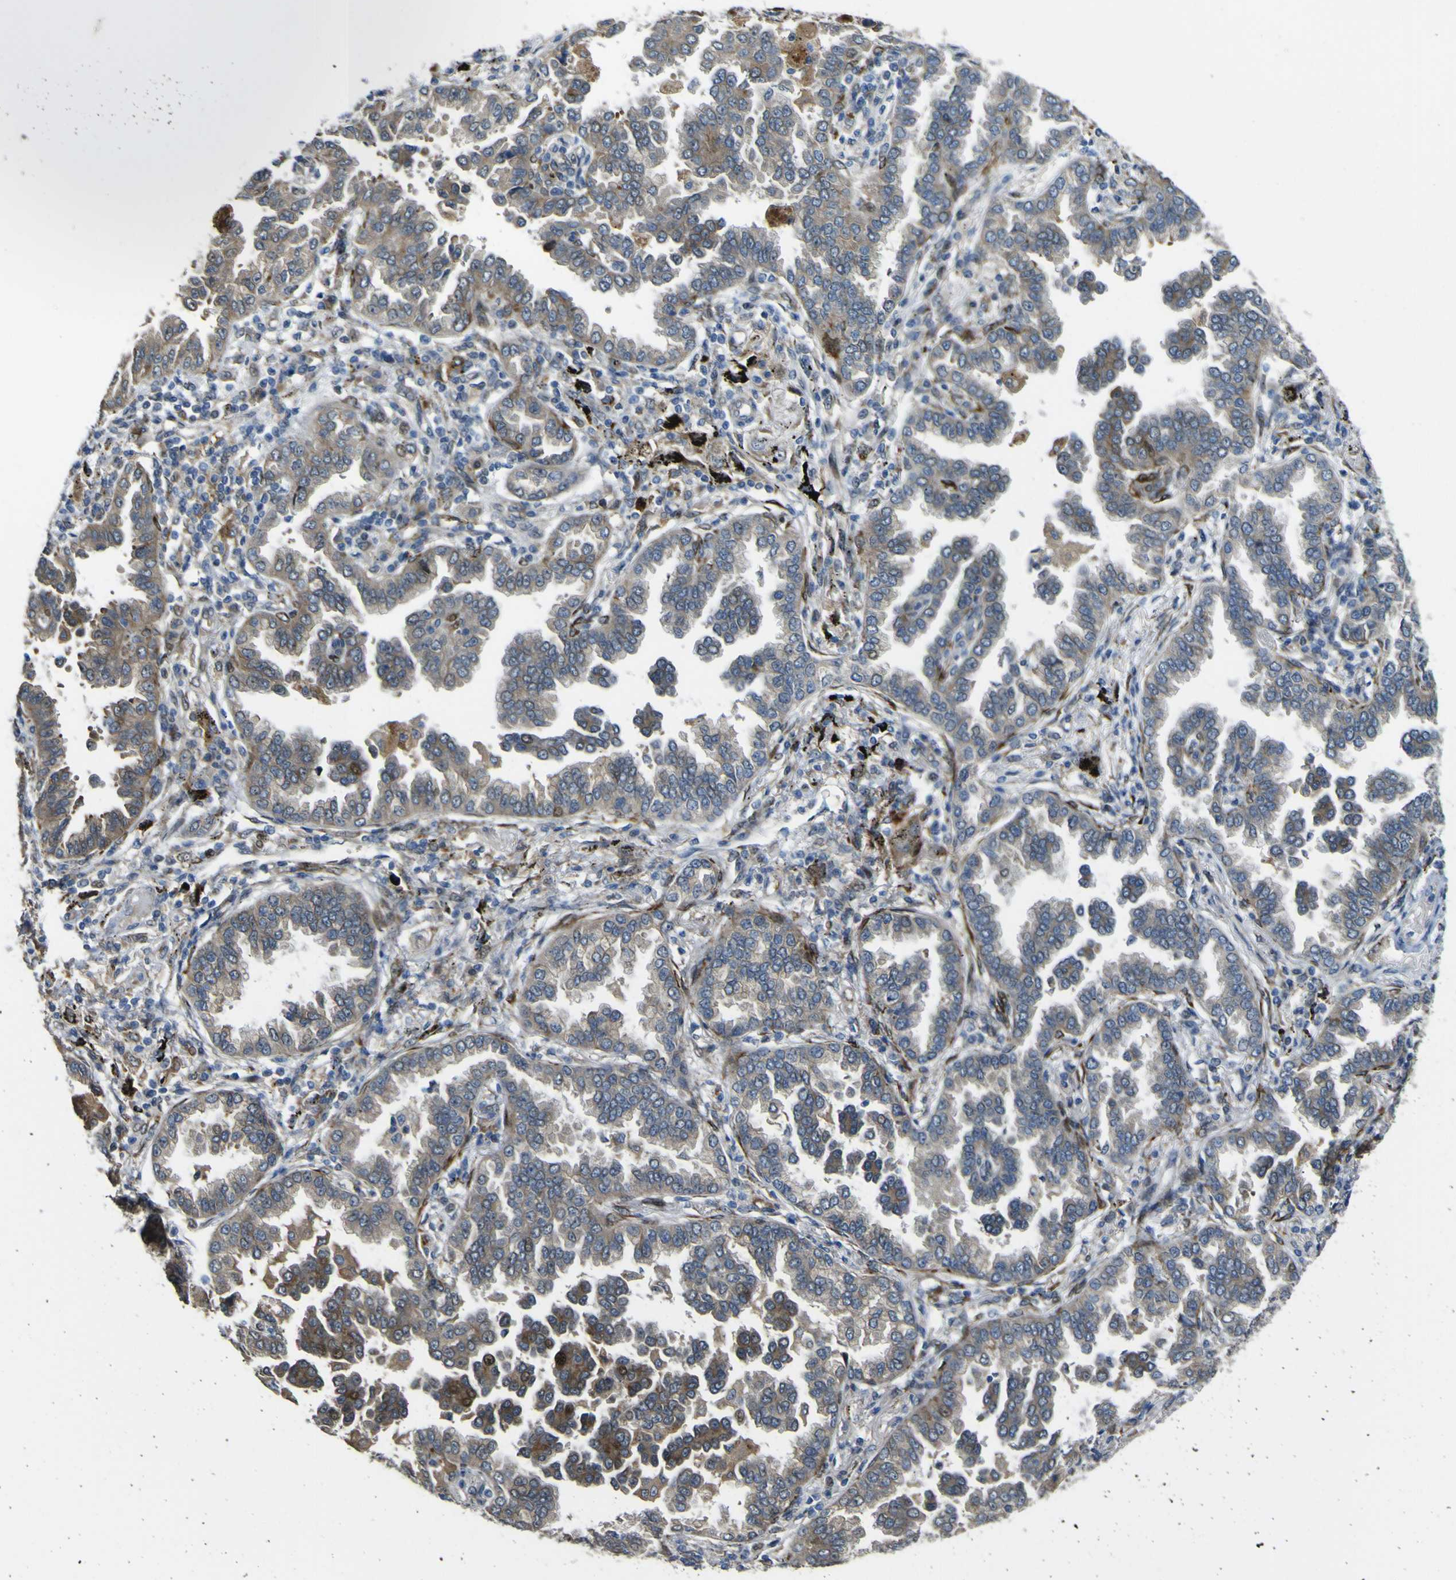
{"staining": {"intensity": "moderate", "quantity": ">75%", "location": "cytoplasmic/membranous"}, "tissue": "lung cancer", "cell_type": "Tumor cells", "image_type": "cancer", "snomed": [{"axis": "morphology", "description": "Normal tissue, NOS"}, {"axis": "morphology", "description": "Adenocarcinoma, NOS"}, {"axis": "topography", "description": "Lung"}], "caption": "This is a photomicrograph of IHC staining of lung cancer (adenocarcinoma), which shows moderate staining in the cytoplasmic/membranous of tumor cells.", "gene": "LBHD1", "patient": {"sex": "male", "age": 59}}